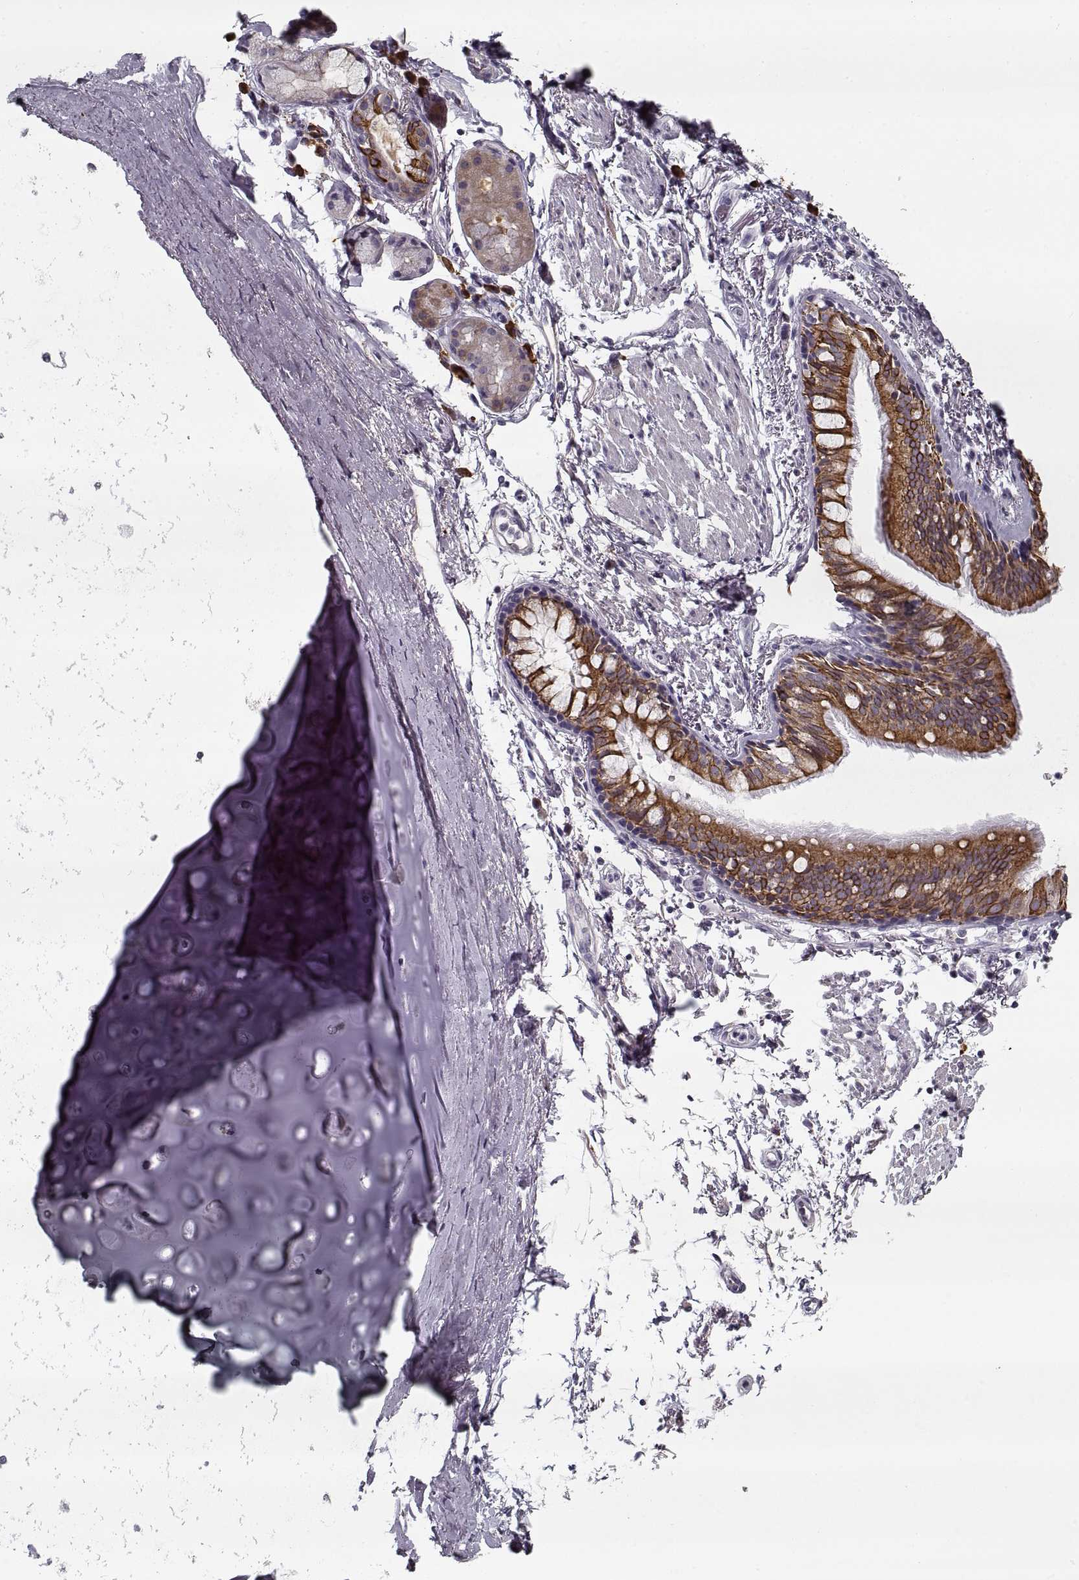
{"staining": {"intensity": "strong", "quantity": ">75%", "location": "cytoplasmic/membranous"}, "tissue": "bronchus", "cell_type": "Respiratory epithelial cells", "image_type": "normal", "snomed": [{"axis": "morphology", "description": "Normal tissue, NOS"}, {"axis": "topography", "description": "Lymph node"}, {"axis": "topography", "description": "Bronchus"}], "caption": "The immunohistochemical stain labels strong cytoplasmic/membranous staining in respiratory epithelial cells of unremarkable bronchus. (Stains: DAB in brown, nuclei in blue, Microscopy: brightfield microscopy at high magnification).", "gene": "GAD2", "patient": {"sex": "female", "age": 70}}